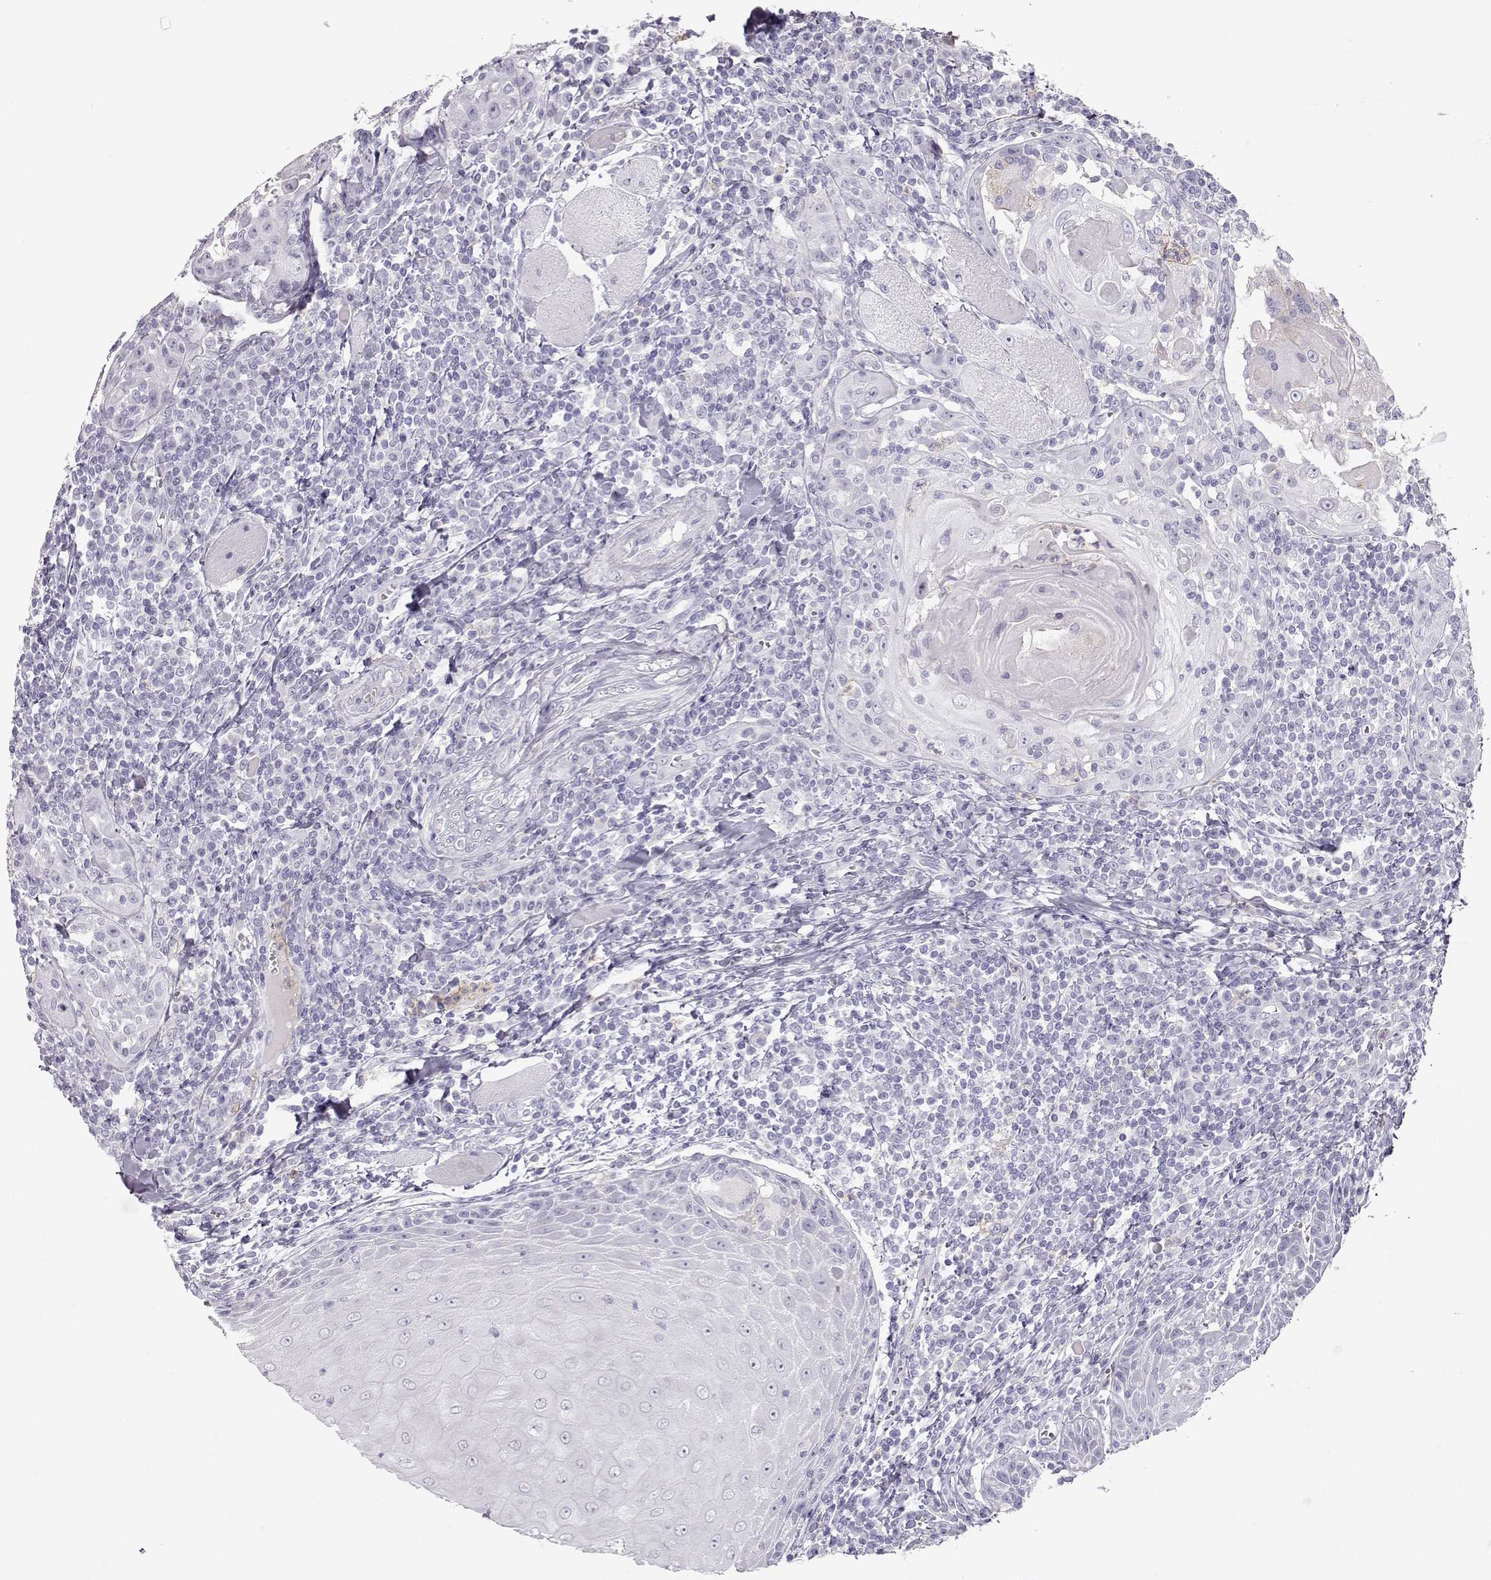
{"staining": {"intensity": "negative", "quantity": "none", "location": "none"}, "tissue": "head and neck cancer", "cell_type": "Tumor cells", "image_type": "cancer", "snomed": [{"axis": "morphology", "description": "Normal tissue, NOS"}, {"axis": "morphology", "description": "Squamous cell carcinoma, NOS"}, {"axis": "topography", "description": "Oral tissue"}, {"axis": "topography", "description": "Head-Neck"}], "caption": "IHC photomicrograph of neoplastic tissue: human squamous cell carcinoma (head and neck) stained with DAB demonstrates no significant protein expression in tumor cells.", "gene": "MIP", "patient": {"sex": "male", "age": 52}}